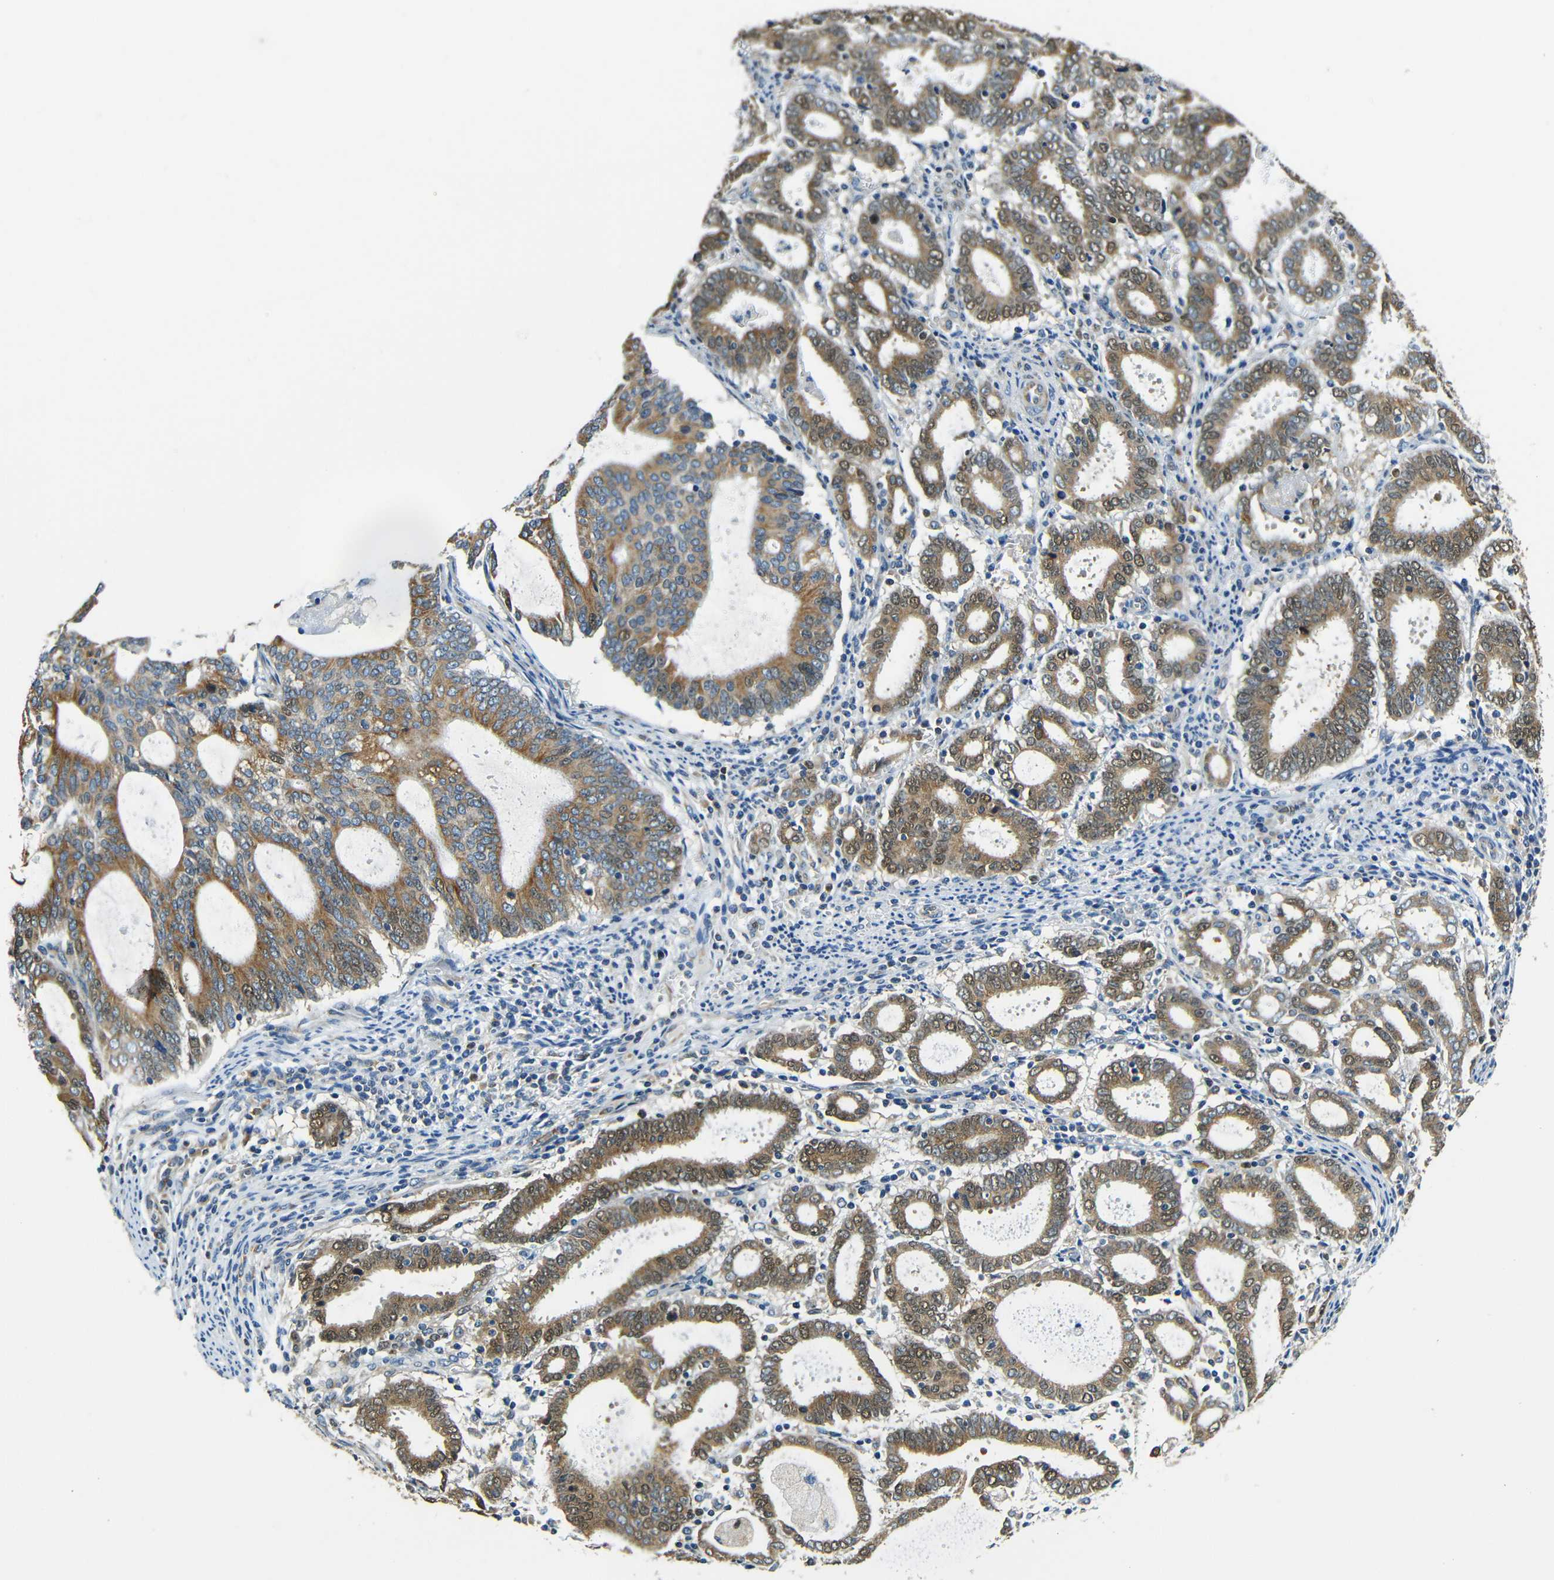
{"staining": {"intensity": "moderate", "quantity": ">75%", "location": "cytoplasmic/membranous,nuclear"}, "tissue": "endometrial cancer", "cell_type": "Tumor cells", "image_type": "cancer", "snomed": [{"axis": "morphology", "description": "Adenocarcinoma, NOS"}, {"axis": "topography", "description": "Uterus"}], "caption": "Immunohistochemistry (IHC) (DAB) staining of human endometrial adenocarcinoma shows moderate cytoplasmic/membranous and nuclear protein expression in approximately >75% of tumor cells. The protein of interest is shown in brown color, while the nuclei are stained blue.", "gene": "VAPB", "patient": {"sex": "female", "age": 83}}